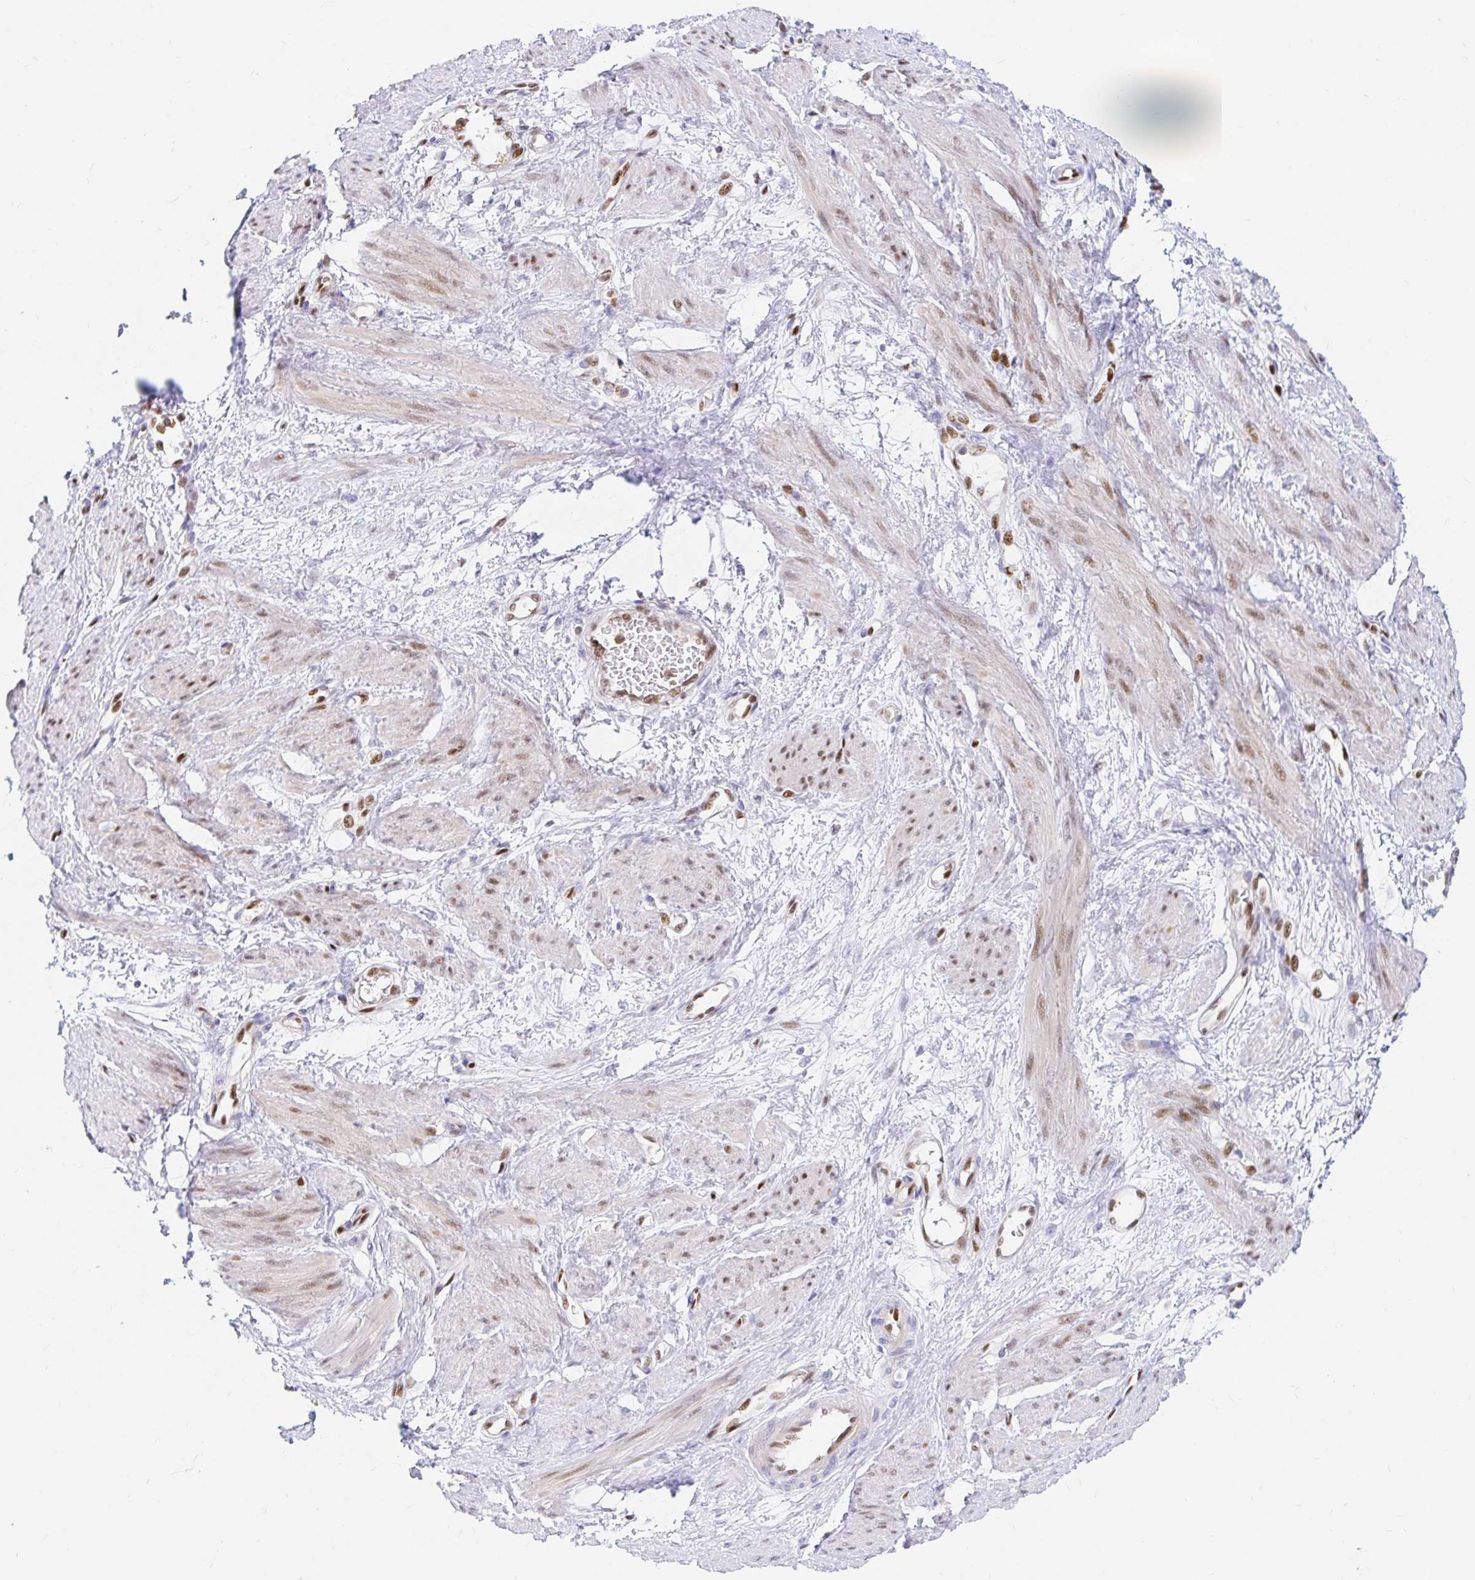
{"staining": {"intensity": "moderate", "quantity": "25%-75%", "location": "nuclear"}, "tissue": "smooth muscle", "cell_type": "Smooth muscle cells", "image_type": "normal", "snomed": [{"axis": "morphology", "description": "Normal tissue, NOS"}, {"axis": "topography", "description": "Smooth muscle"}, {"axis": "topography", "description": "Uterus"}], "caption": "This histopathology image exhibits benign smooth muscle stained with immunohistochemistry (IHC) to label a protein in brown. The nuclear of smooth muscle cells show moderate positivity for the protein. Nuclei are counter-stained blue.", "gene": "HINFP", "patient": {"sex": "female", "age": 39}}